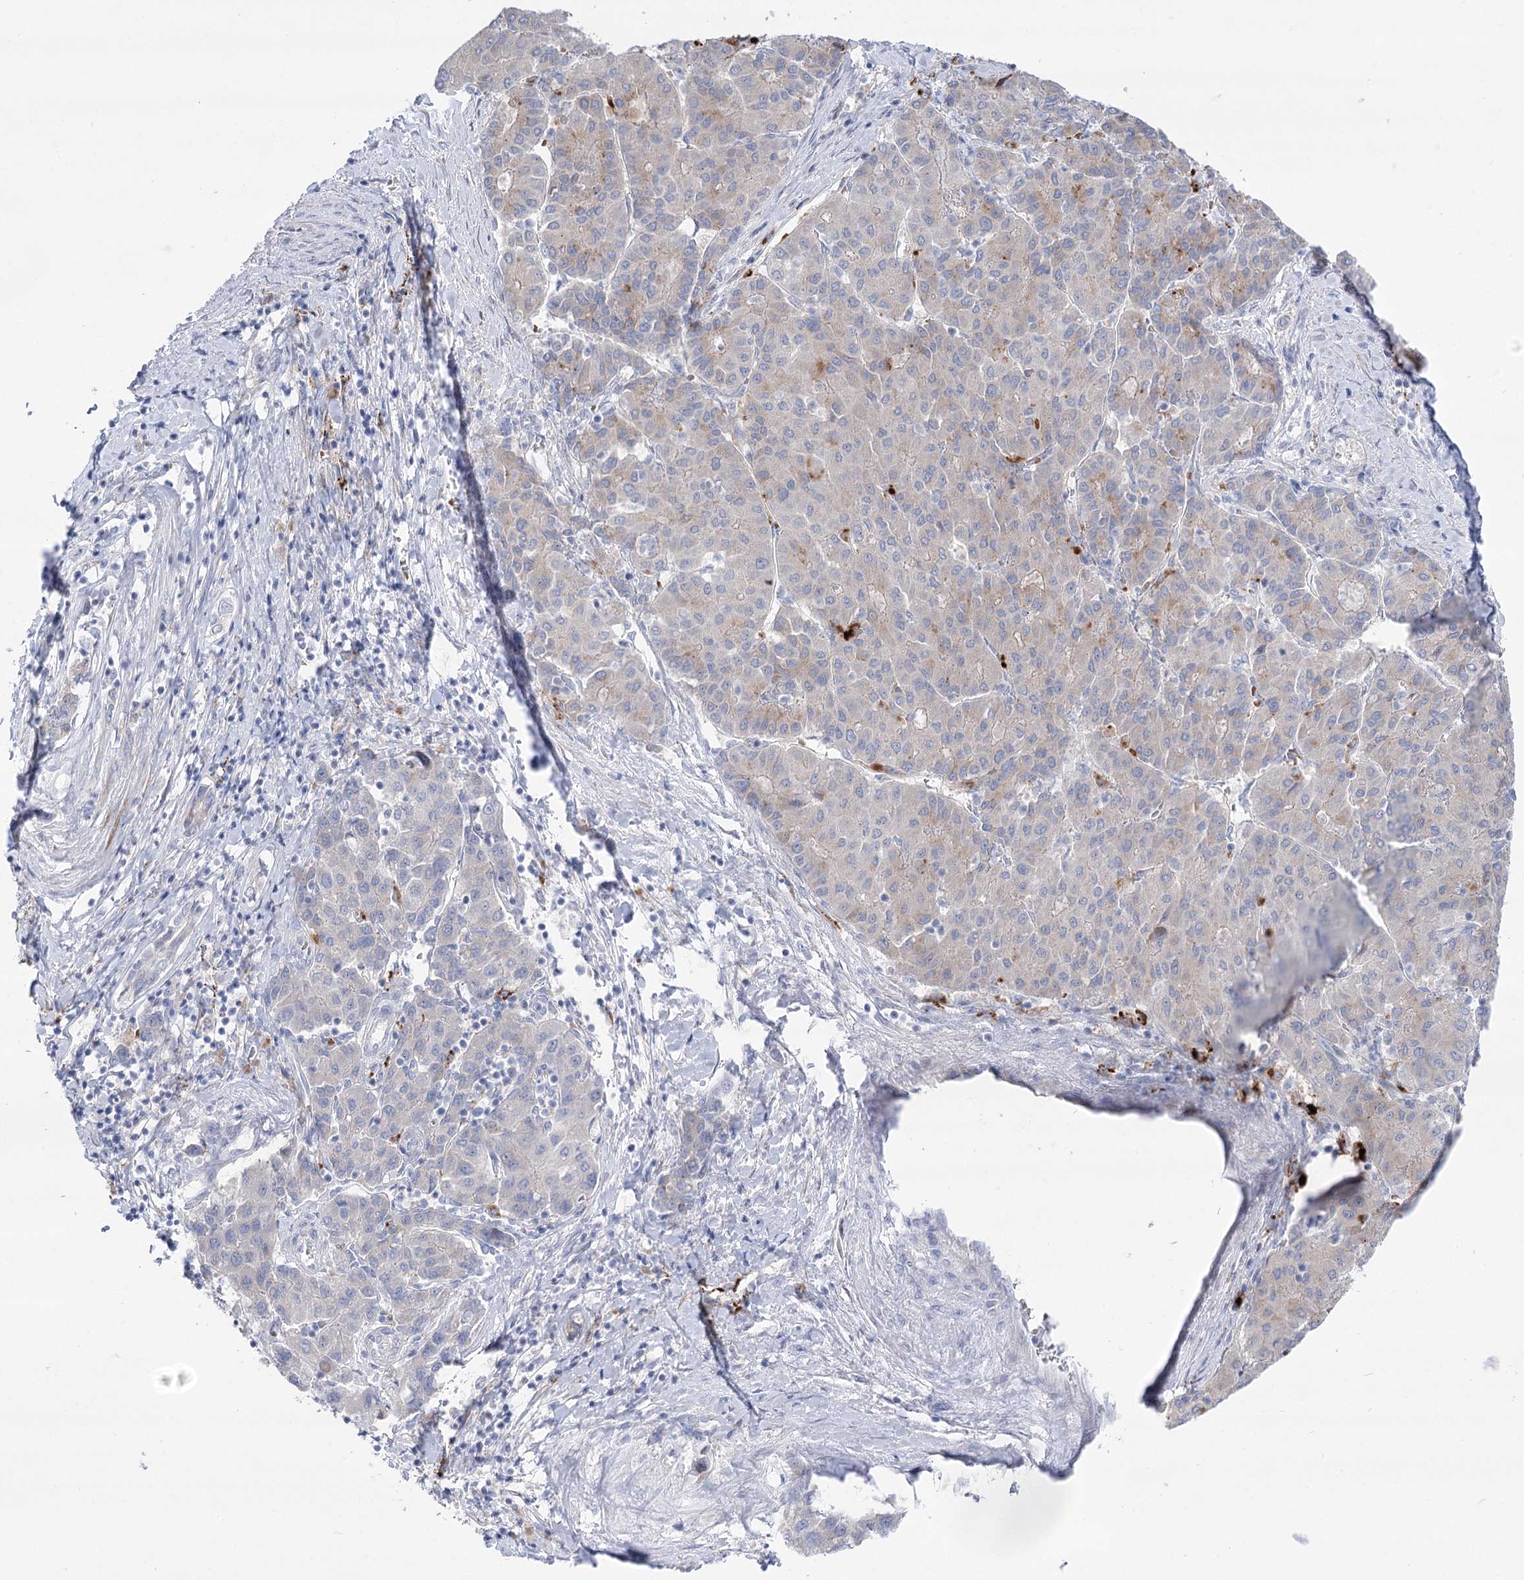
{"staining": {"intensity": "weak", "quantity": "<25%", "location": "cytoplasmic/membranous"}, "tissue": "liver cancer", "cell_type": "Tumor cells", "image_type": "cancer", "snomed": [{"axis": "morphology", "description": "Carcinoma, Hepatocellular, NOS"}, {"axis": "topography", "description": "Liver"}], "caption": "There is no significant staining in tumor cells of hepatocellular carcinoma (liver).", "gene": "SIAE", "patient": {"sex": "male", "age": 65}}